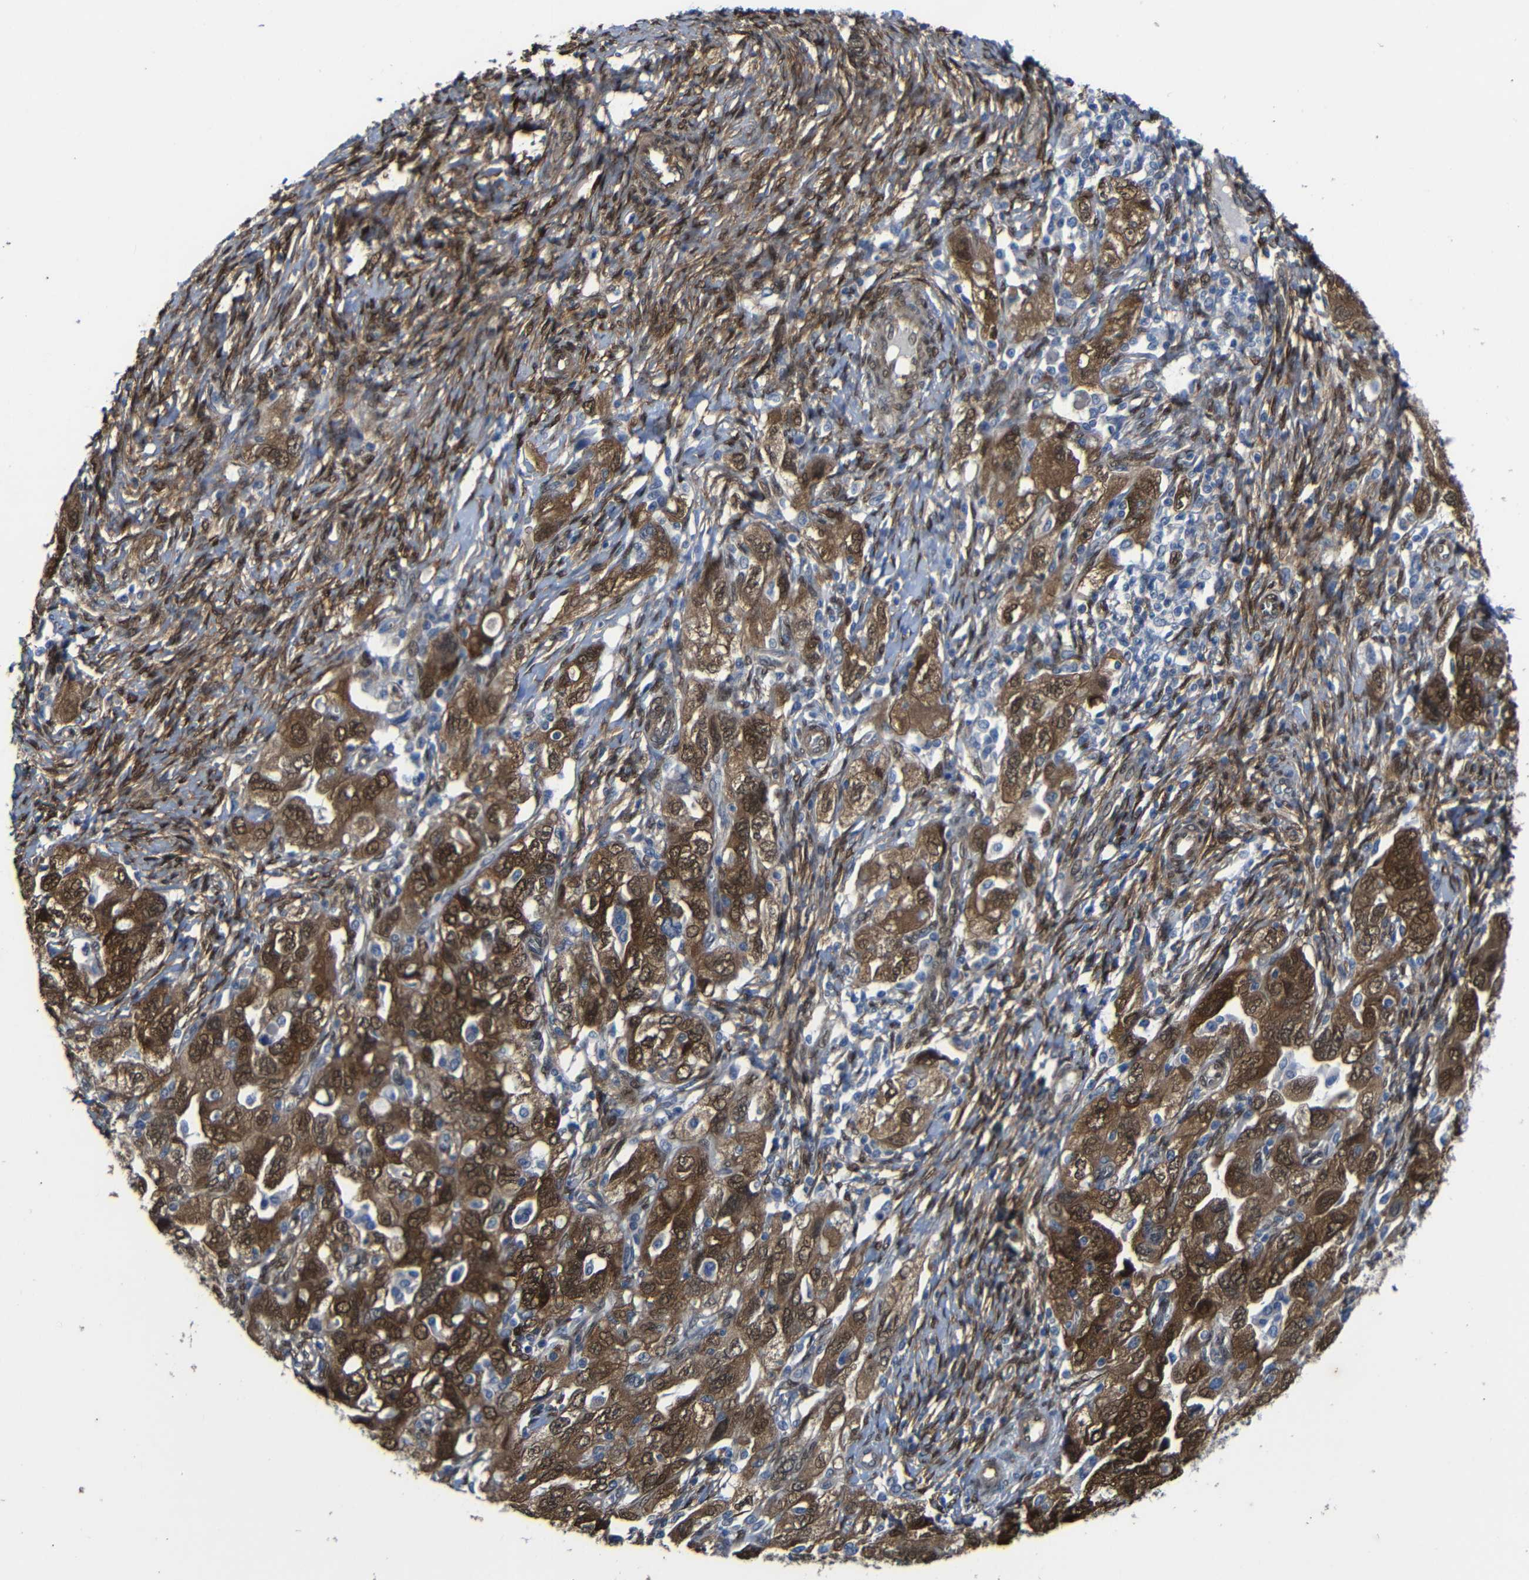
{"staining": {"intensity": "moderate", "quantity": ">75%", "location": "cytoplasmic/membranous,nuclear"}, "tissue": "ovarian cancer", "cell_type": "Tumor cells", "image_type": "cancer", "snomed": [{"axis": "morphology", "description": "Carcinoma, NOS"}, {"axis": "morphology", "description": "Cystadenocarcinoma, serous, NOS"}, {"axis": "topography", "description": "Ovary"}], "caption": "IHC of ovarian serous cystadenocarcinoma reveals medium levels of moderate cytoplasmic/membranous and nuclear staining in approximately >75% of tumor cells. The staining is performed using DAB brown chromogen to label protein expression. The nuclei are counter-stained blue using hematoxylin.", "gene": "YAP1", "patient": {"sex": "female", "age": 69}}